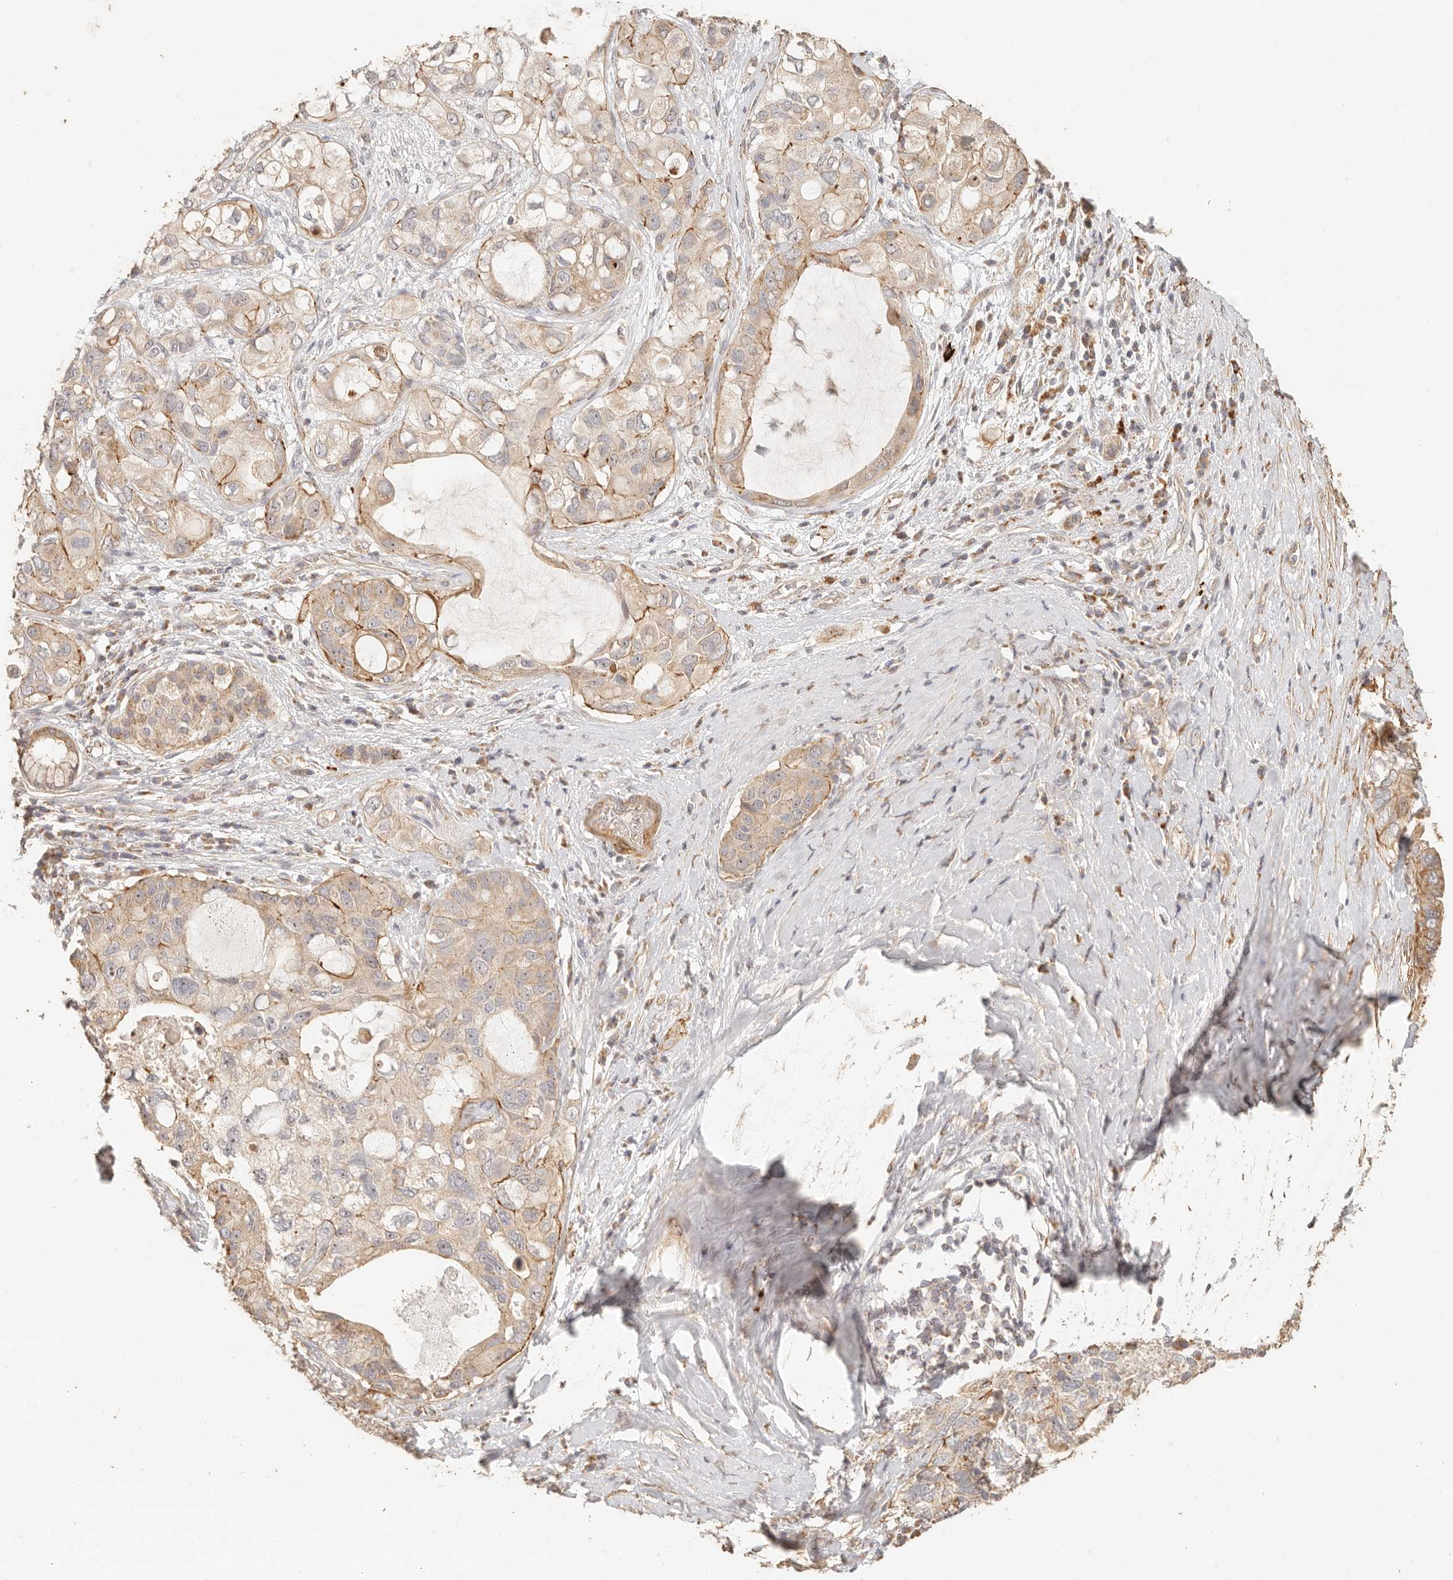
{"staining": {"intensity": "moderate", "quantity": "25%-75%", "location": "cytoplasmic/membranous"}, "tissue": "pancreatic cancer", "cell_type": "Tumor cells", "image_type": "cancer", "snomed": [{"axis": "morphology", "description": "Adenocarcinoma, NOS"}, {"axis": "topography", "description": "Pancreas"}], "caption": "The photomicrograph exhibits staining of pancreatic cancer, revealing moderate cytoplasmic/membranous protein staining (brown color) within tumor cells.", "gene": "PTPN22", "patient": {"sex": "female", "age": 56}}